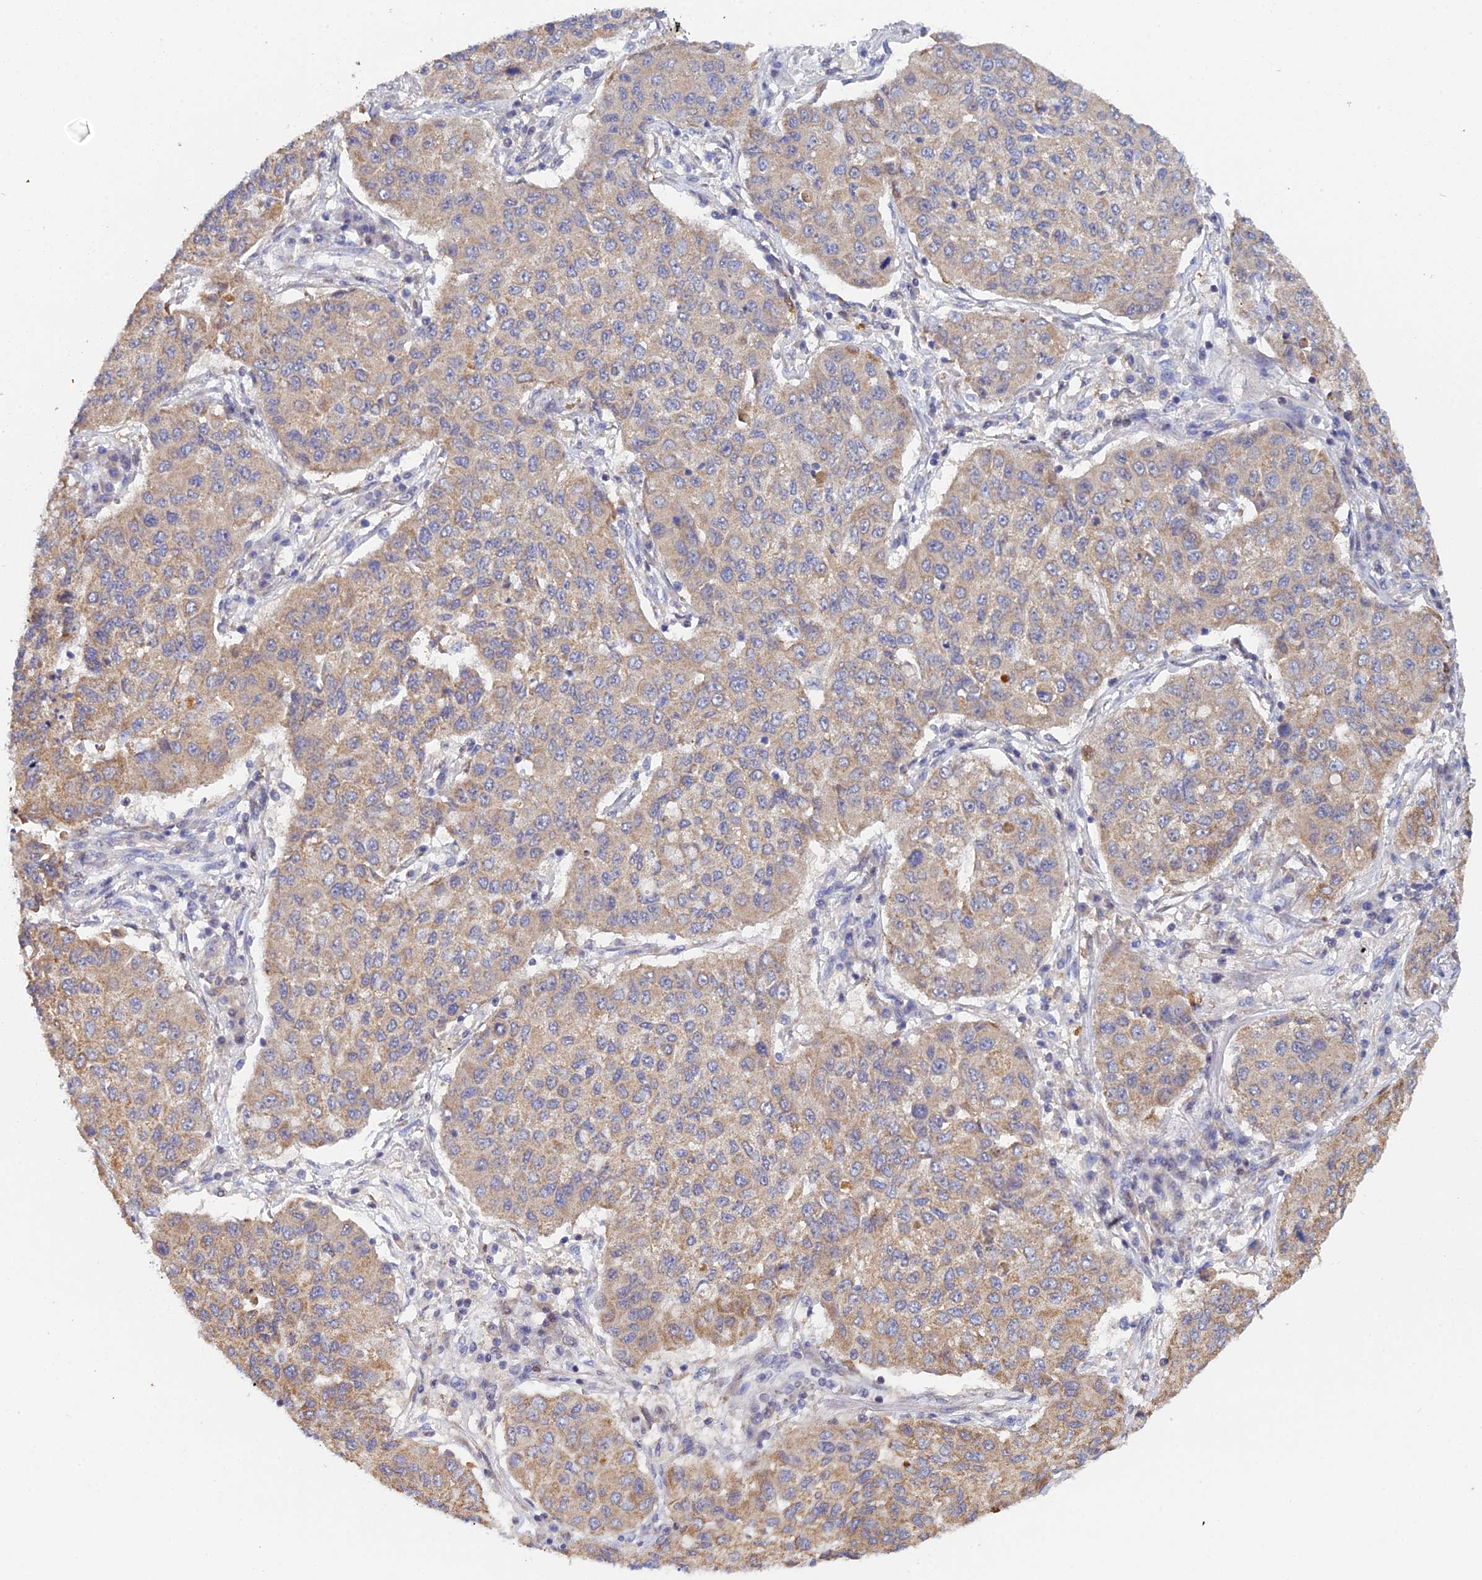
{"staining": {"intensity": "weak", "quantity": ">75%", "location": "cytoplasmic/membranous"}, "tissue": "lung cancer", "cell_type": "Tumor cells", "image_type": "cancer", "snomed": [{"axis": "morphology", "description": "Squamous cell carcinoma, NOS"}, {"axis": "topography", "description": "Lung"}], "caption": "The micrograph displays staining of lung cancer, revealing weak cytoplasmic/membranous protein positivity (brown color) within tumor cells.", "gene": "ELOA2", "patient": {"sex": "male", "age": 74}}